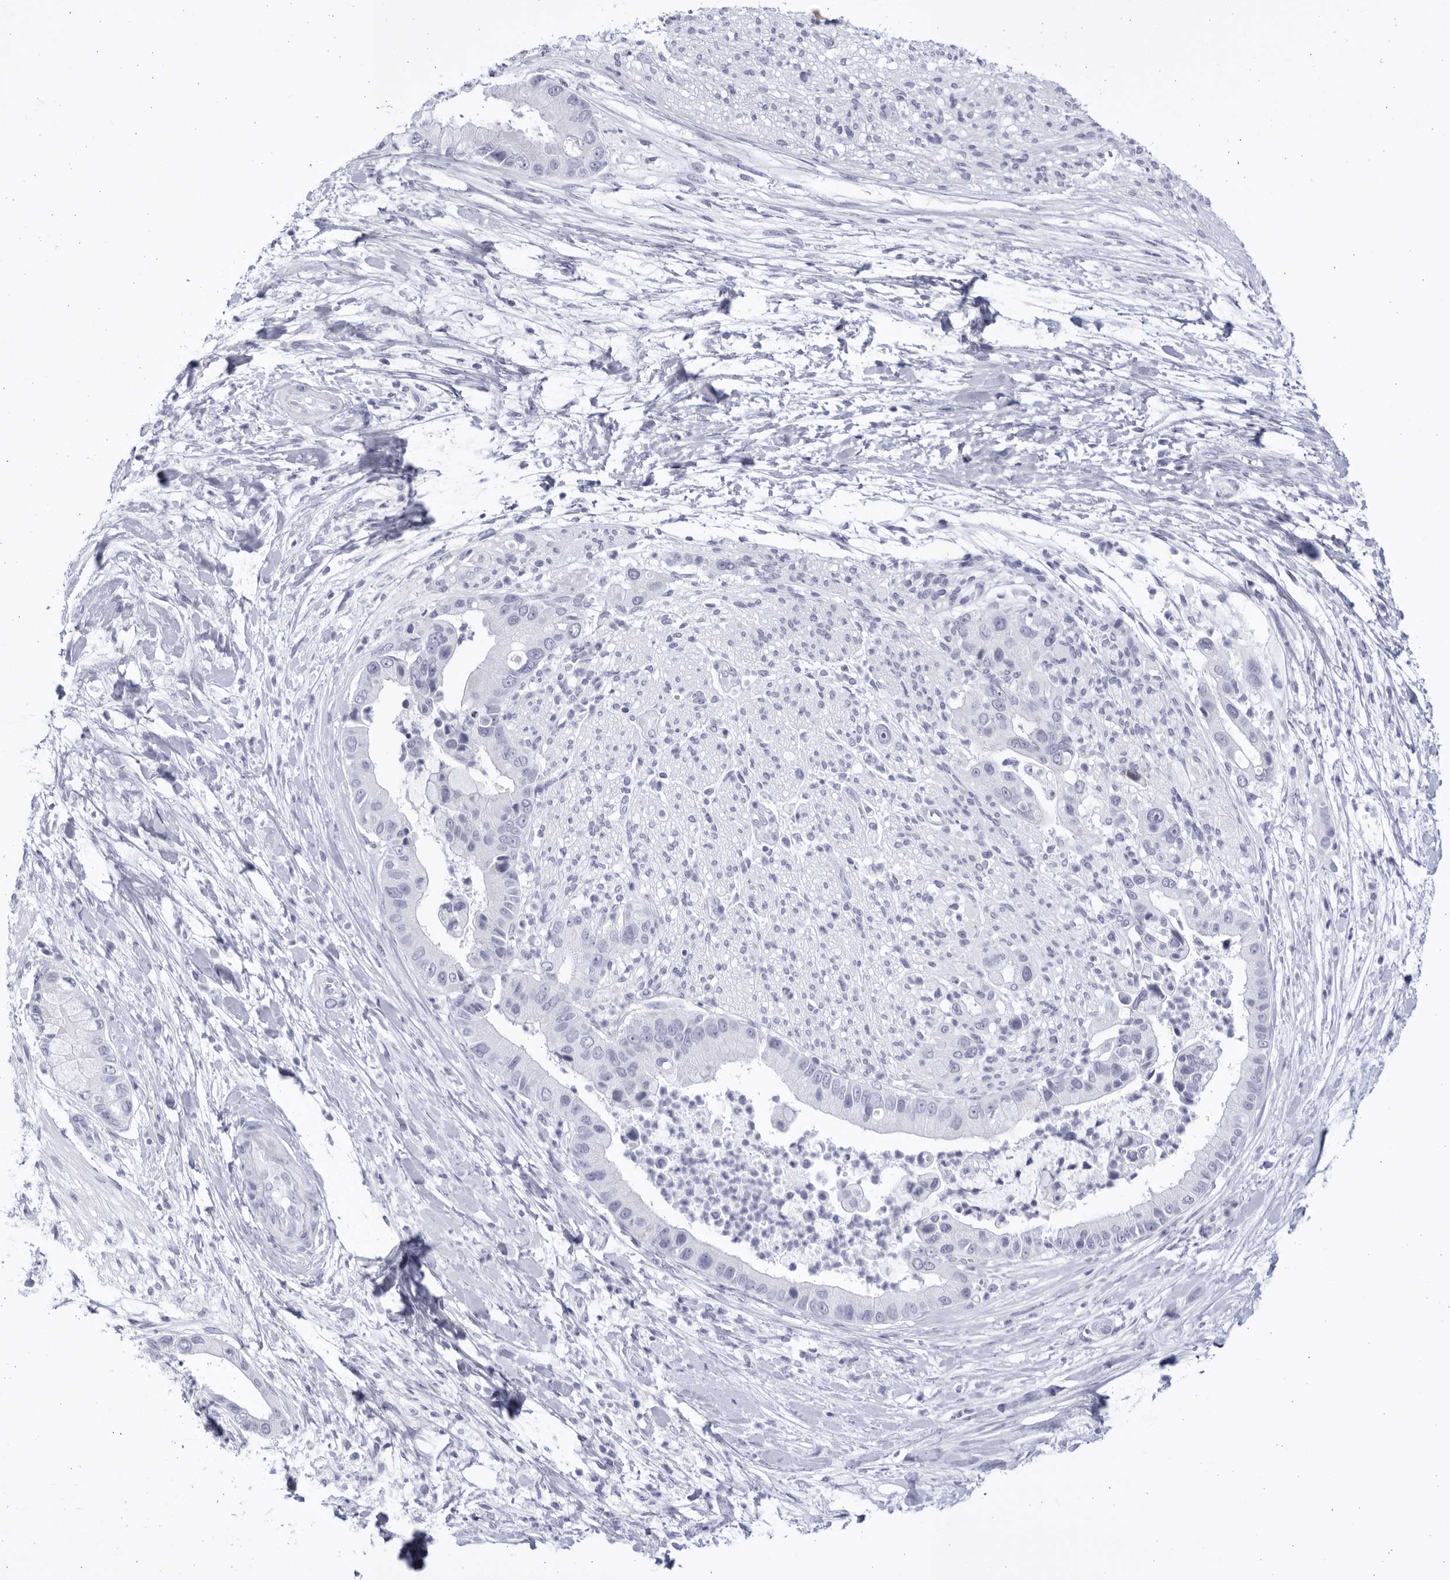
{"staining": {"intensity": "negative", "quantity": "none", "location": "none"}, "tissue": "liver cancer", "cell_type": "Tumor cells", "image_type": "cancer", "snomed": [{"axis": "morphology", "description": "Cholangiocarcinoma"}, {"axis": "topography", "description": "Liver"}], "caption": "Liver cholangiocarcinoma was stained to show a protein in brown. There is no significant staining in tumor cells.", "gene": "CCDC181", "patient": {"sex": "female", "age": 54}}